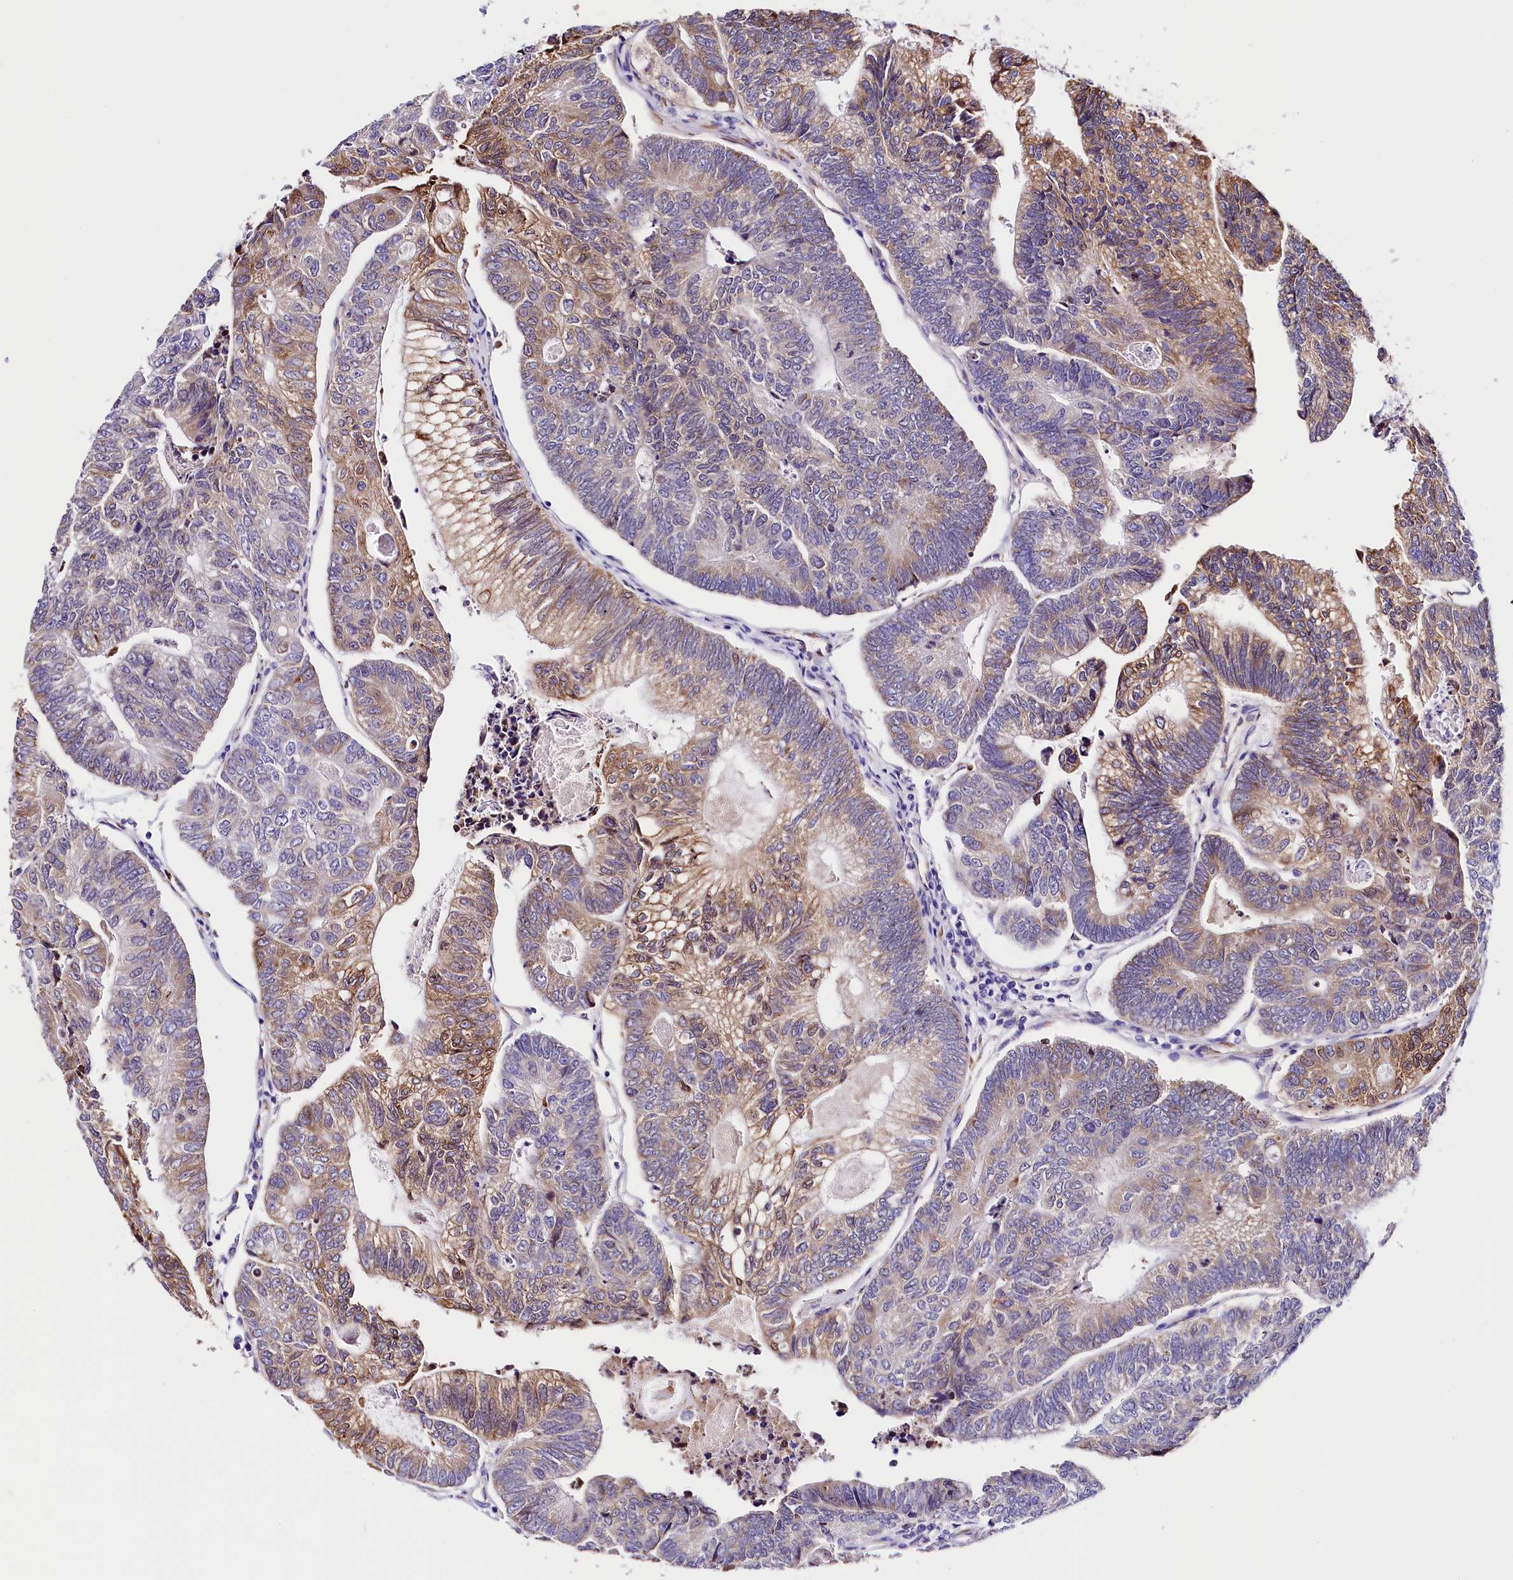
{"staining": {"intensity": "moderate", "quantity": "25%-75%", "location": "cytoplasmic/membranous"}, "tissue": "colorectal cancer", "cell_type": "Tumor cells", "image_type": "cancer", "snomed": [{"axis": "morphology", "description": "Adenocarcinoma, NOS"}, {"axis": "topography", "description": "Colon"}], "caption": "Moderate cytoplasmic/membranous staining is appreciated in about 25%-75% of tumor cells in colorectal cancer (adenocarcinoma).", "gene": "ITGA1", "patient": {"sex": "female", "age": 67}}